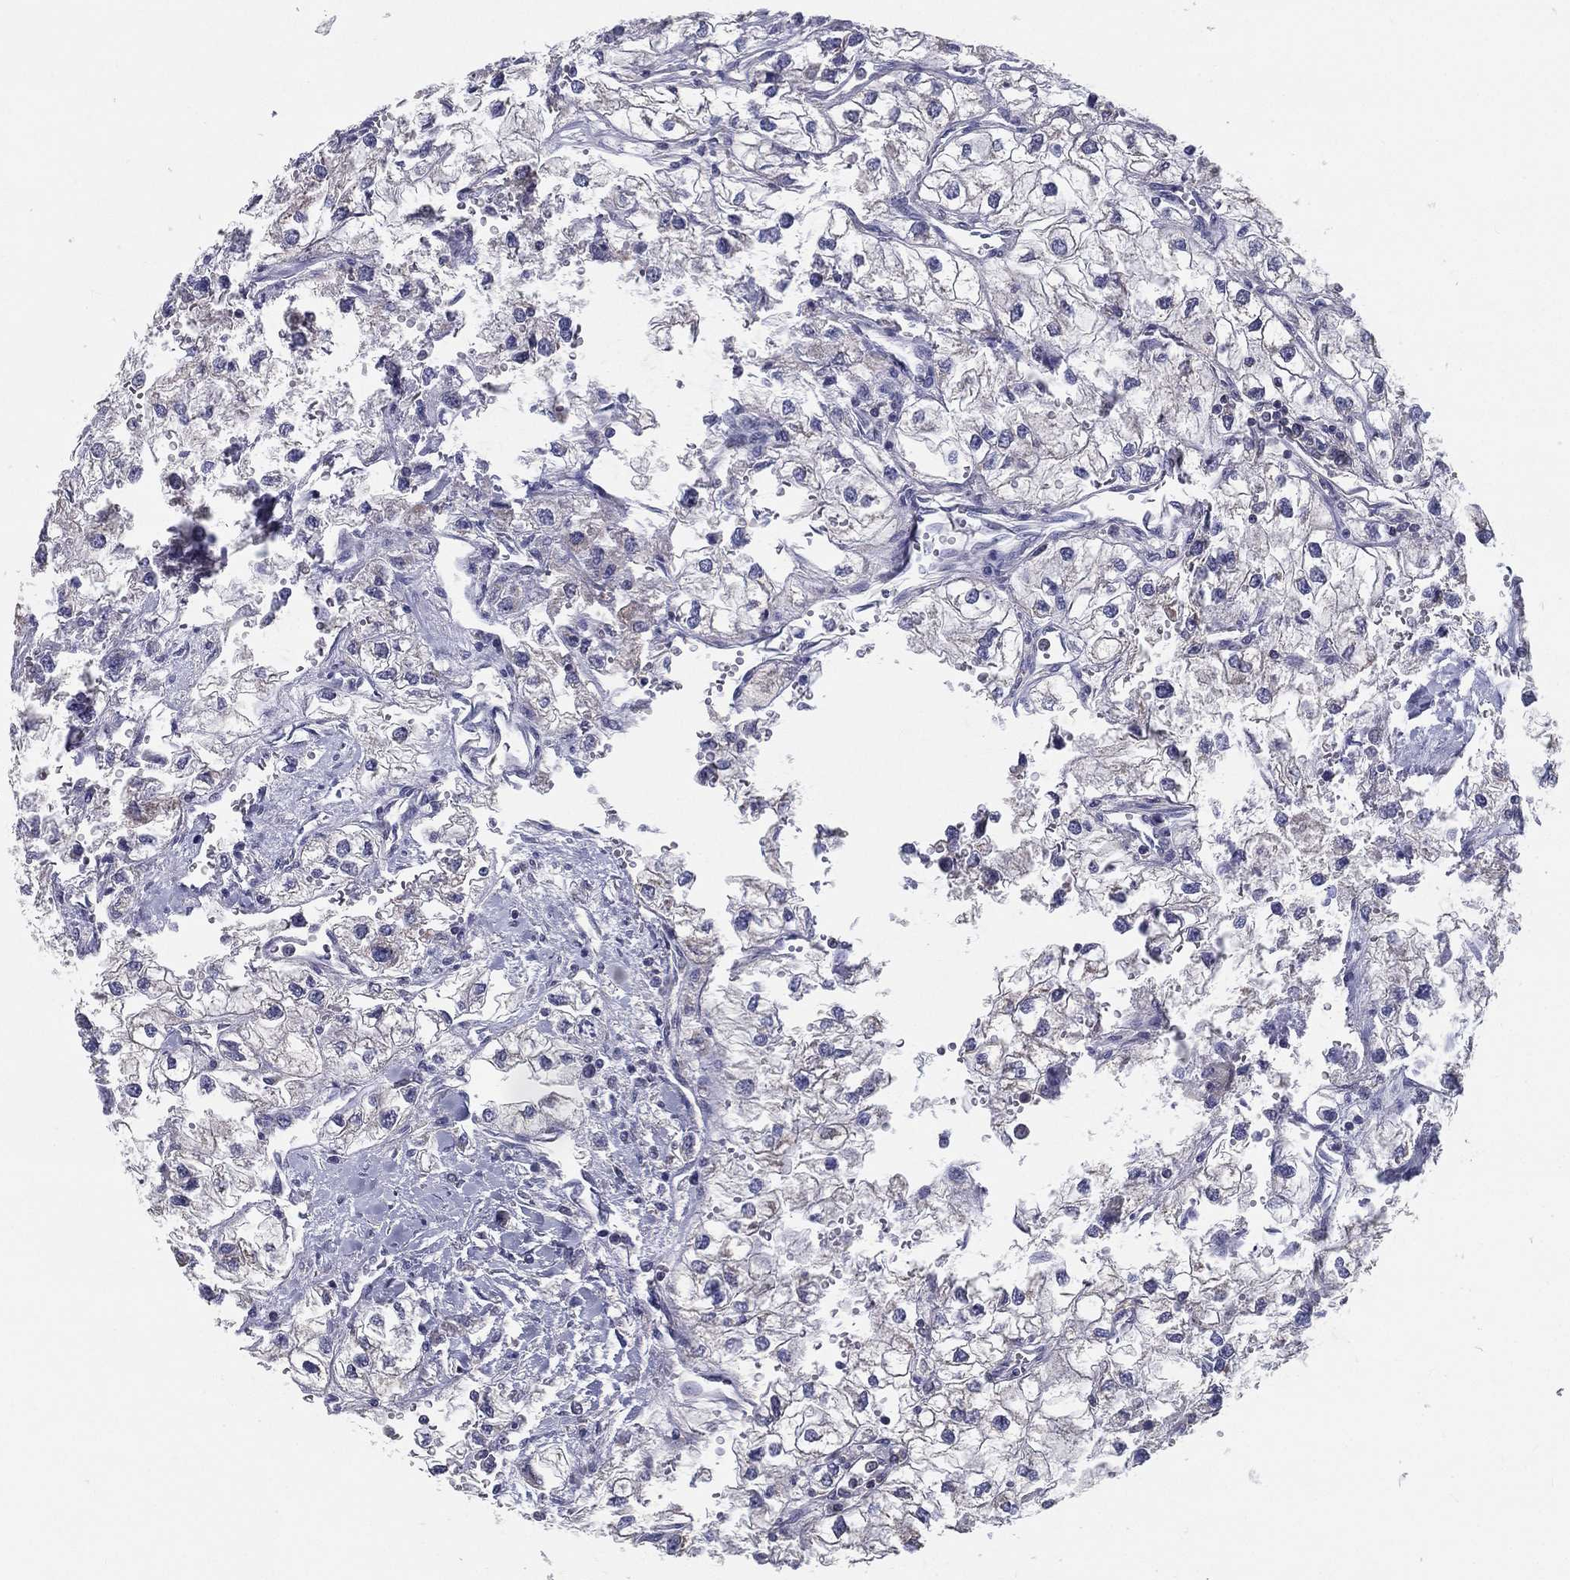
{"staining": {"intensity": "negative", "quantity": "none", "location": "none"}, "tissue": "renal cancer", "cell_type": "Tumor cells", "image_type": "cancer", "snomed": [{"axis": "morphology", "description": "Adenocarcinoma, NOS"}, {"axis": "topography", "description": "Kidney"}], "caption": "The micrograph displays no significant positivity in tumor cells of renal cancer.", "gene": "PCSK1", "patient": {"sex": "male", "age": 59}}